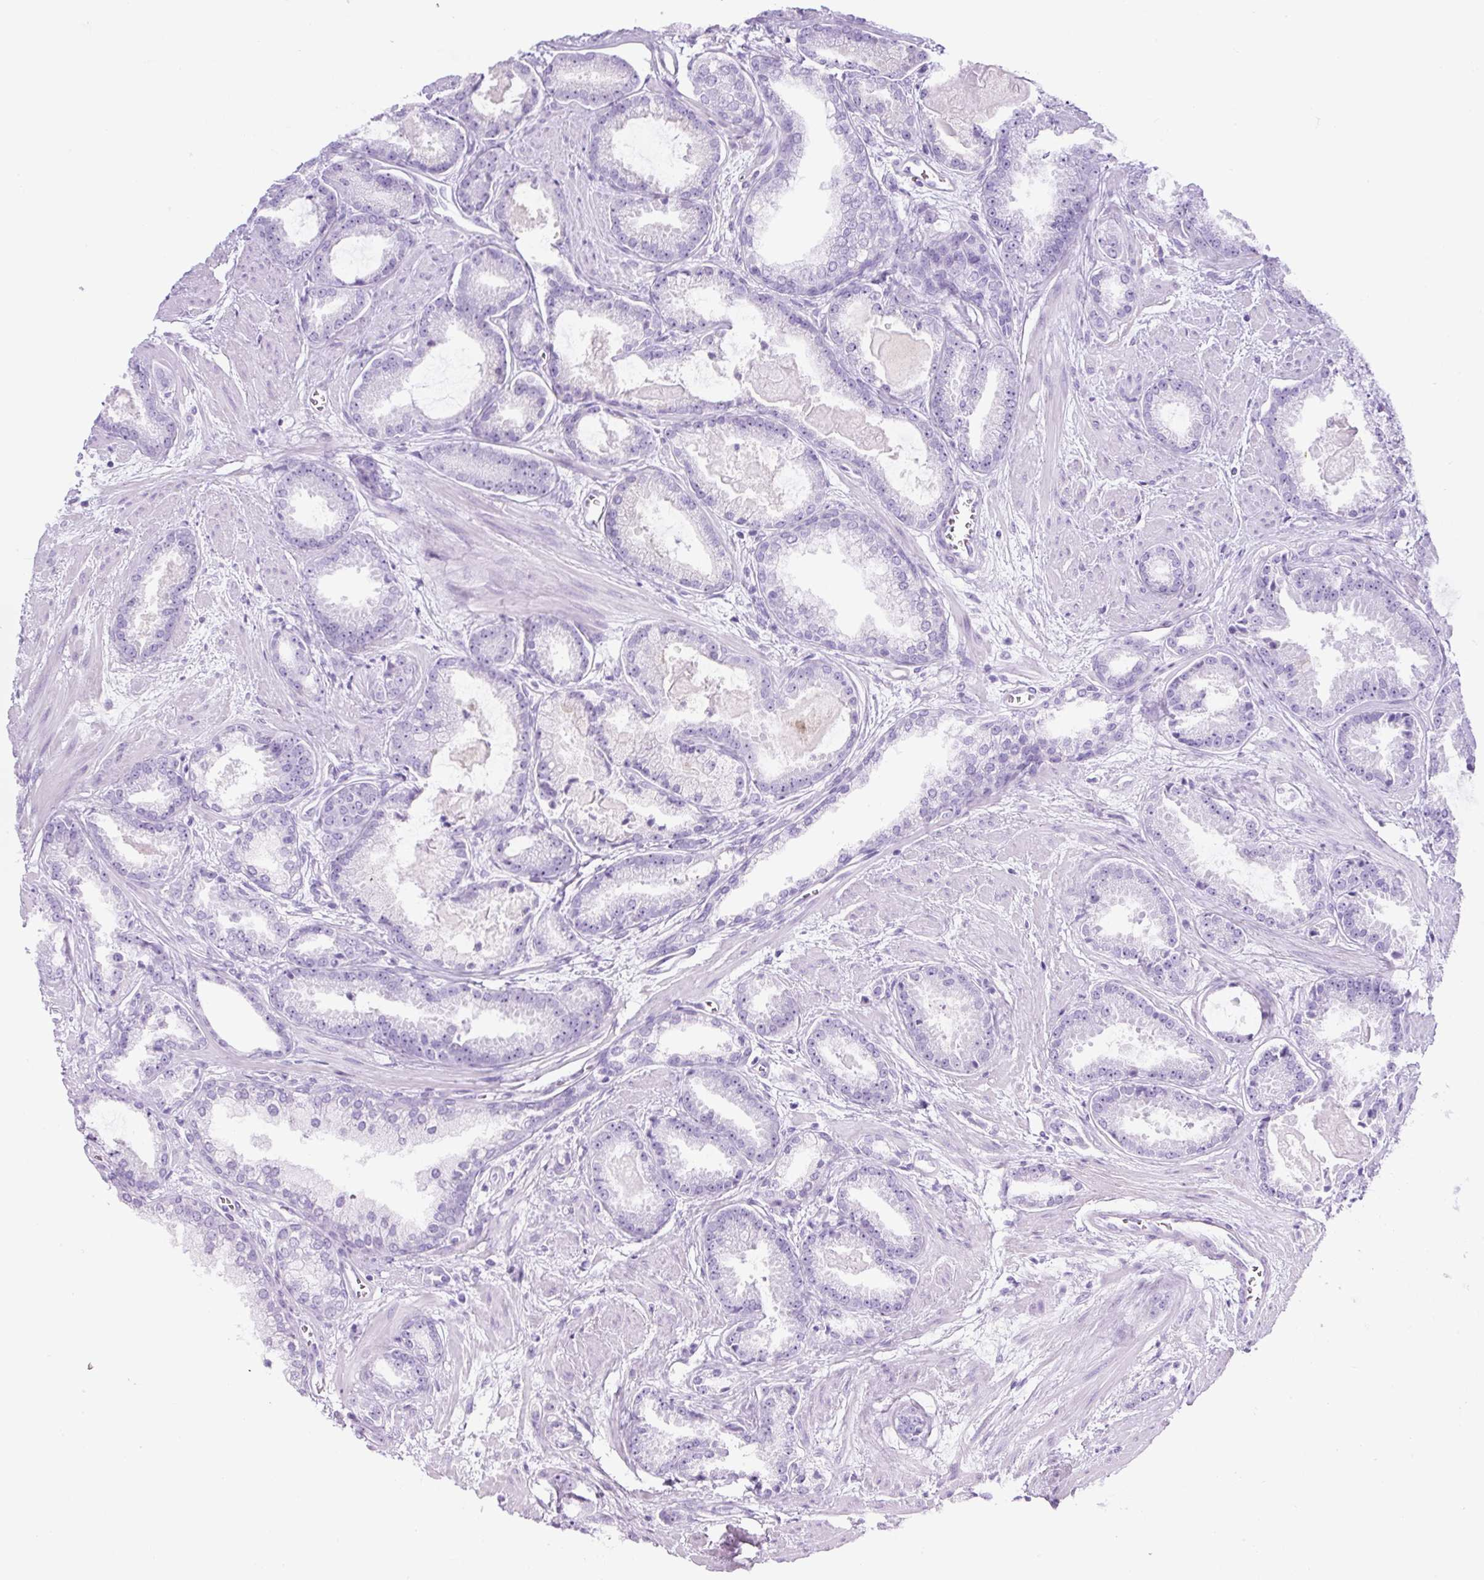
{"staining": {"intensity": "negative", "quantity": "none", "location": "none"}, "tissue": "prostate cancer", "cell_type": "Tumor cells", "image_type": "cancer", "snomed": [{"axis": "morphology", "description": "Adenocarcinoma, Low grade"}, {"axis": "topography", "description": "Prostate"}], "caption": "This photomicrograph is of prostate cancer stained with immunohistochemistry to label a protein in brown with the nuclei are counter-stained blue. There is no positivity in tumor cells.", "gene": "TMEM200B", "patient": {"sex": "male", "age": 62}}